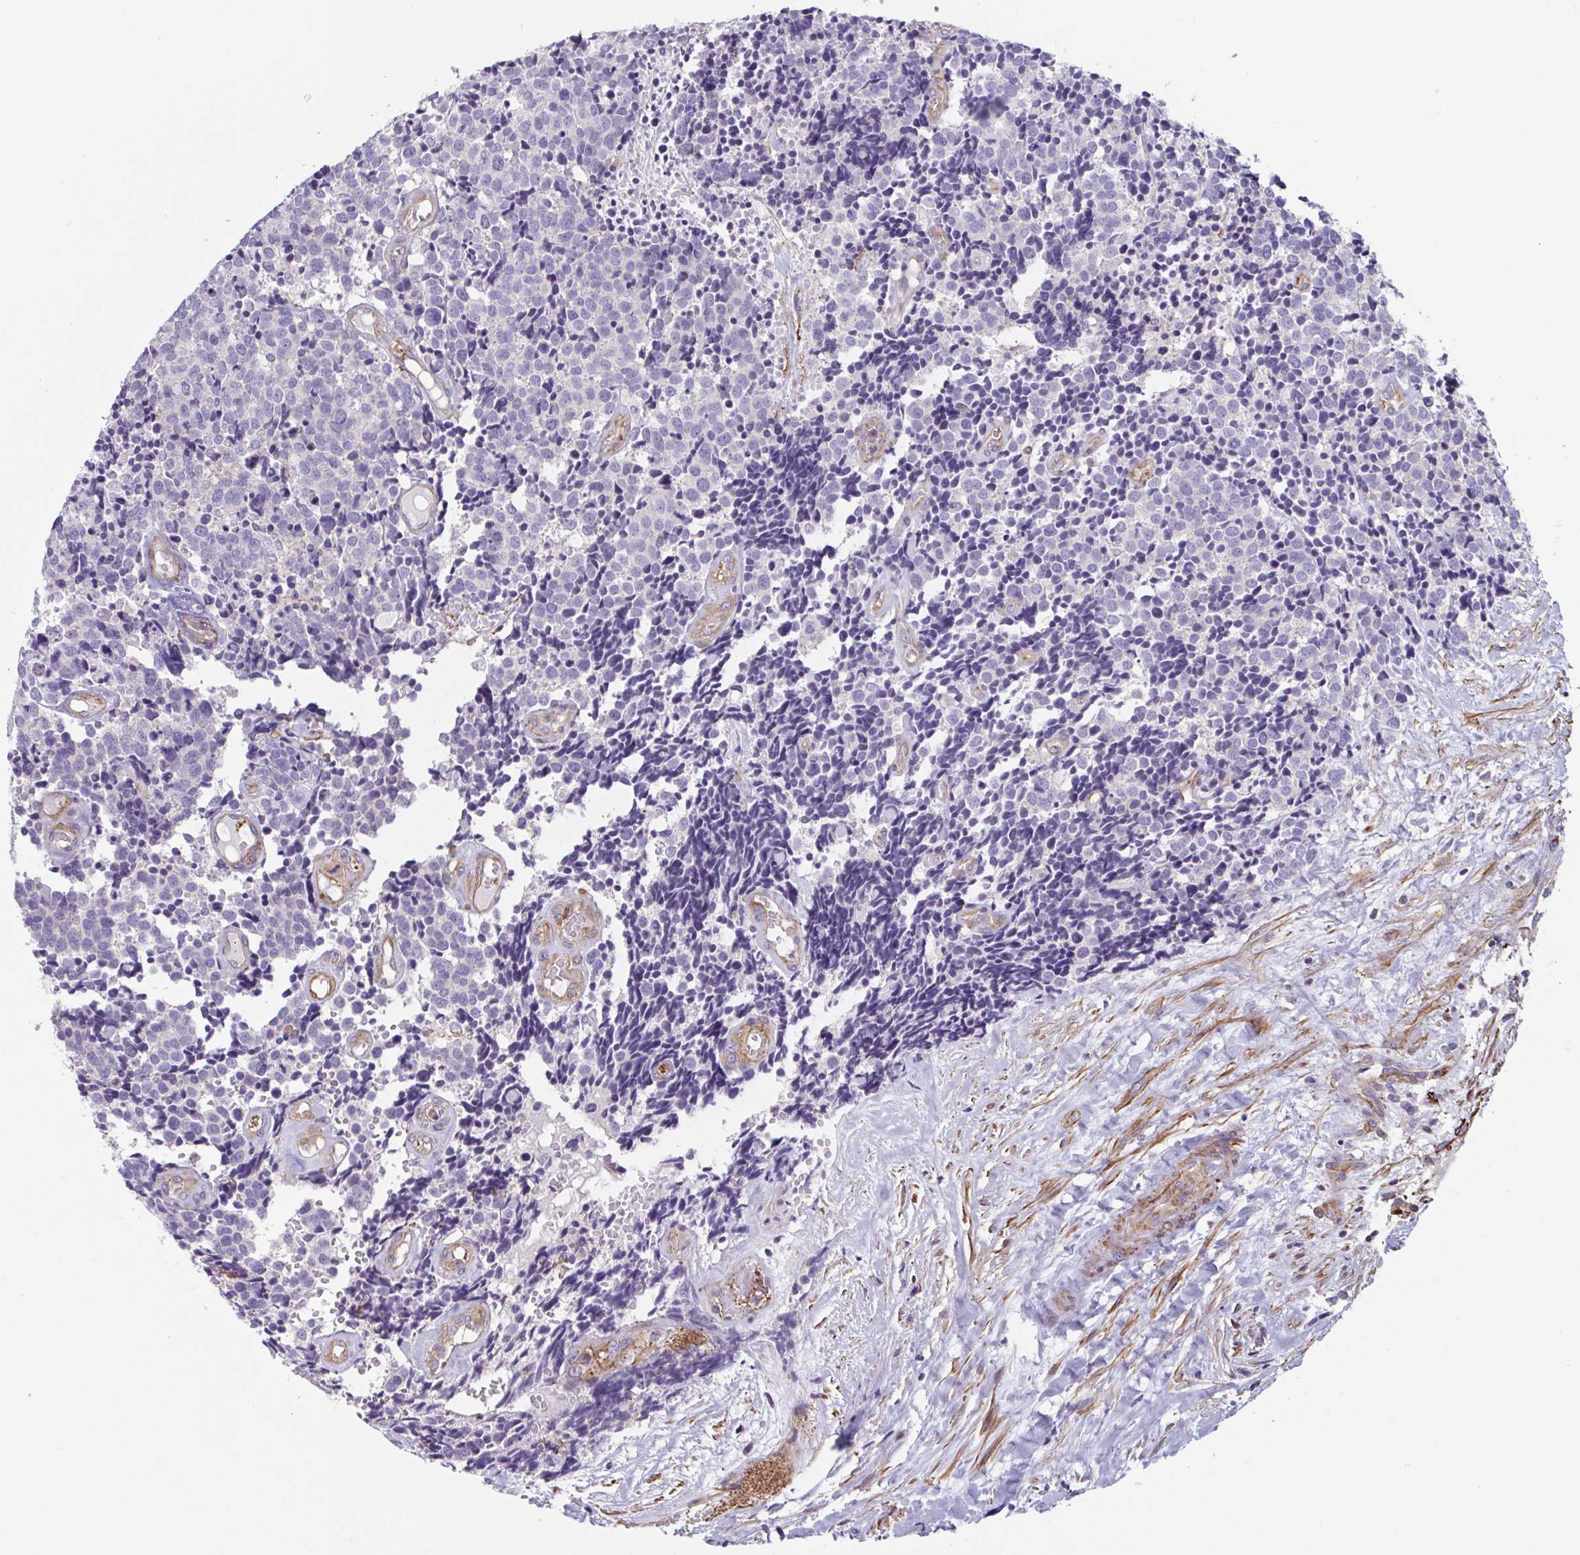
{"staining": {"intensity": "negative", "quantity": "none", "location": "none"}, "tissue": "carcinoid", "cell_type": "Tumor cells", "image_type": "cancer", "snomed": [{"axis": "morphology", "description": "Carcinoid, malignant, NOS"}, {"axis": "topography", "description": "Skin"}], "caption": "An immunohistochemistry (IHC) image of carcinoid is shown. There is no staining in tumor cells of carcinoid.", "gene": "SHISA7", "patient": {"sex": "female", "age": 79}}